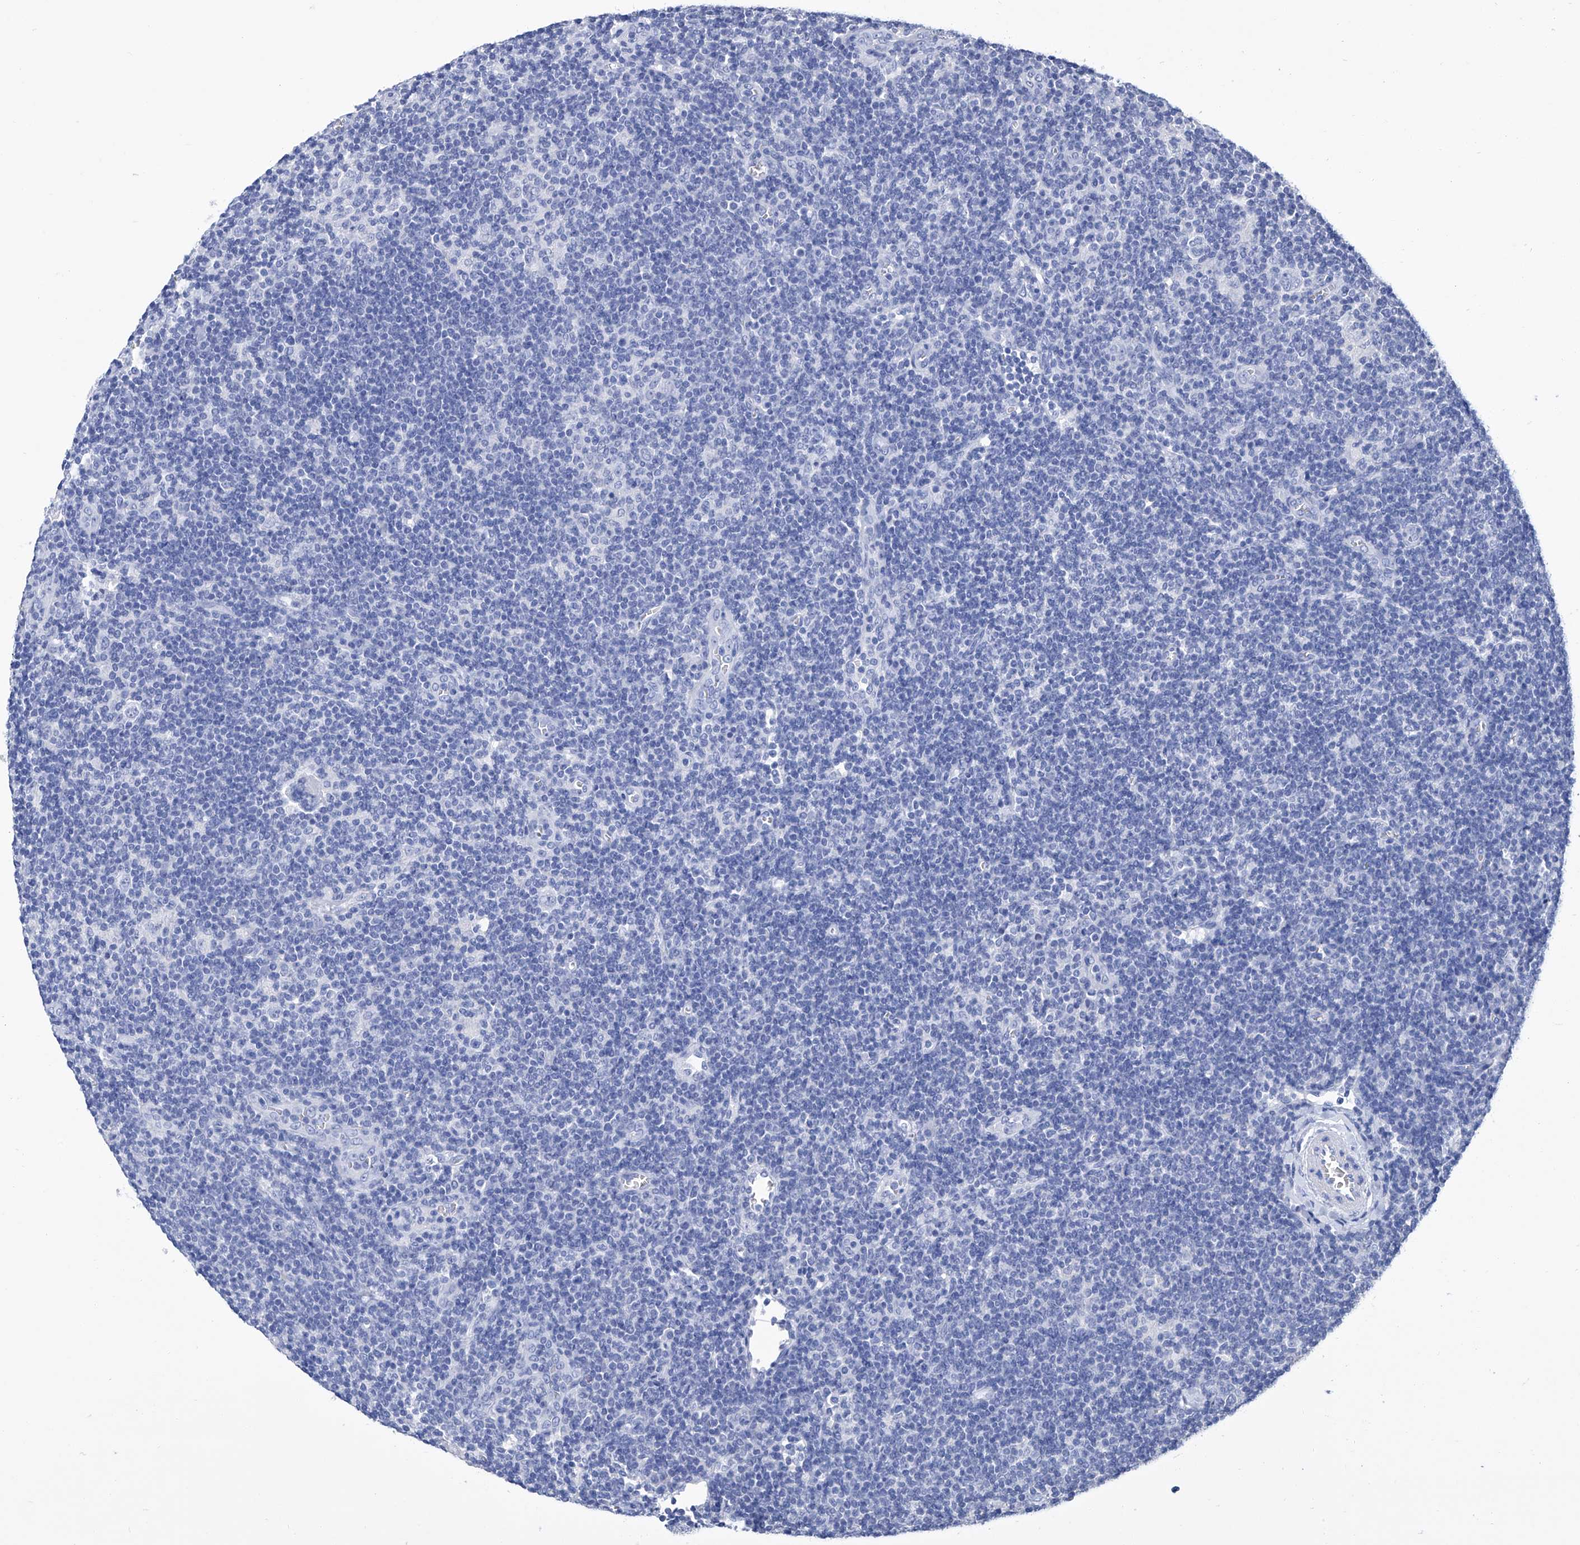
{"staining": {"intensity": "negative", "quantity": "none", "location": "none"}, "tissue": "lymphoma", "cell_type": "Tumor cells", "image_type": "cancer", "snomed": [{"axis": "morphology", "description": "Hodgkin's disease, NOS"}, {"axis": "topography", "description": "Lymph node"}], "caption": "An immunohistochemistry (IHC) photomicrograph of lymphoma is shown. There is no staining in tumor cells of lymphoma.", "gene": "GPT", "patient": {"sex": "female", "age": 57}}